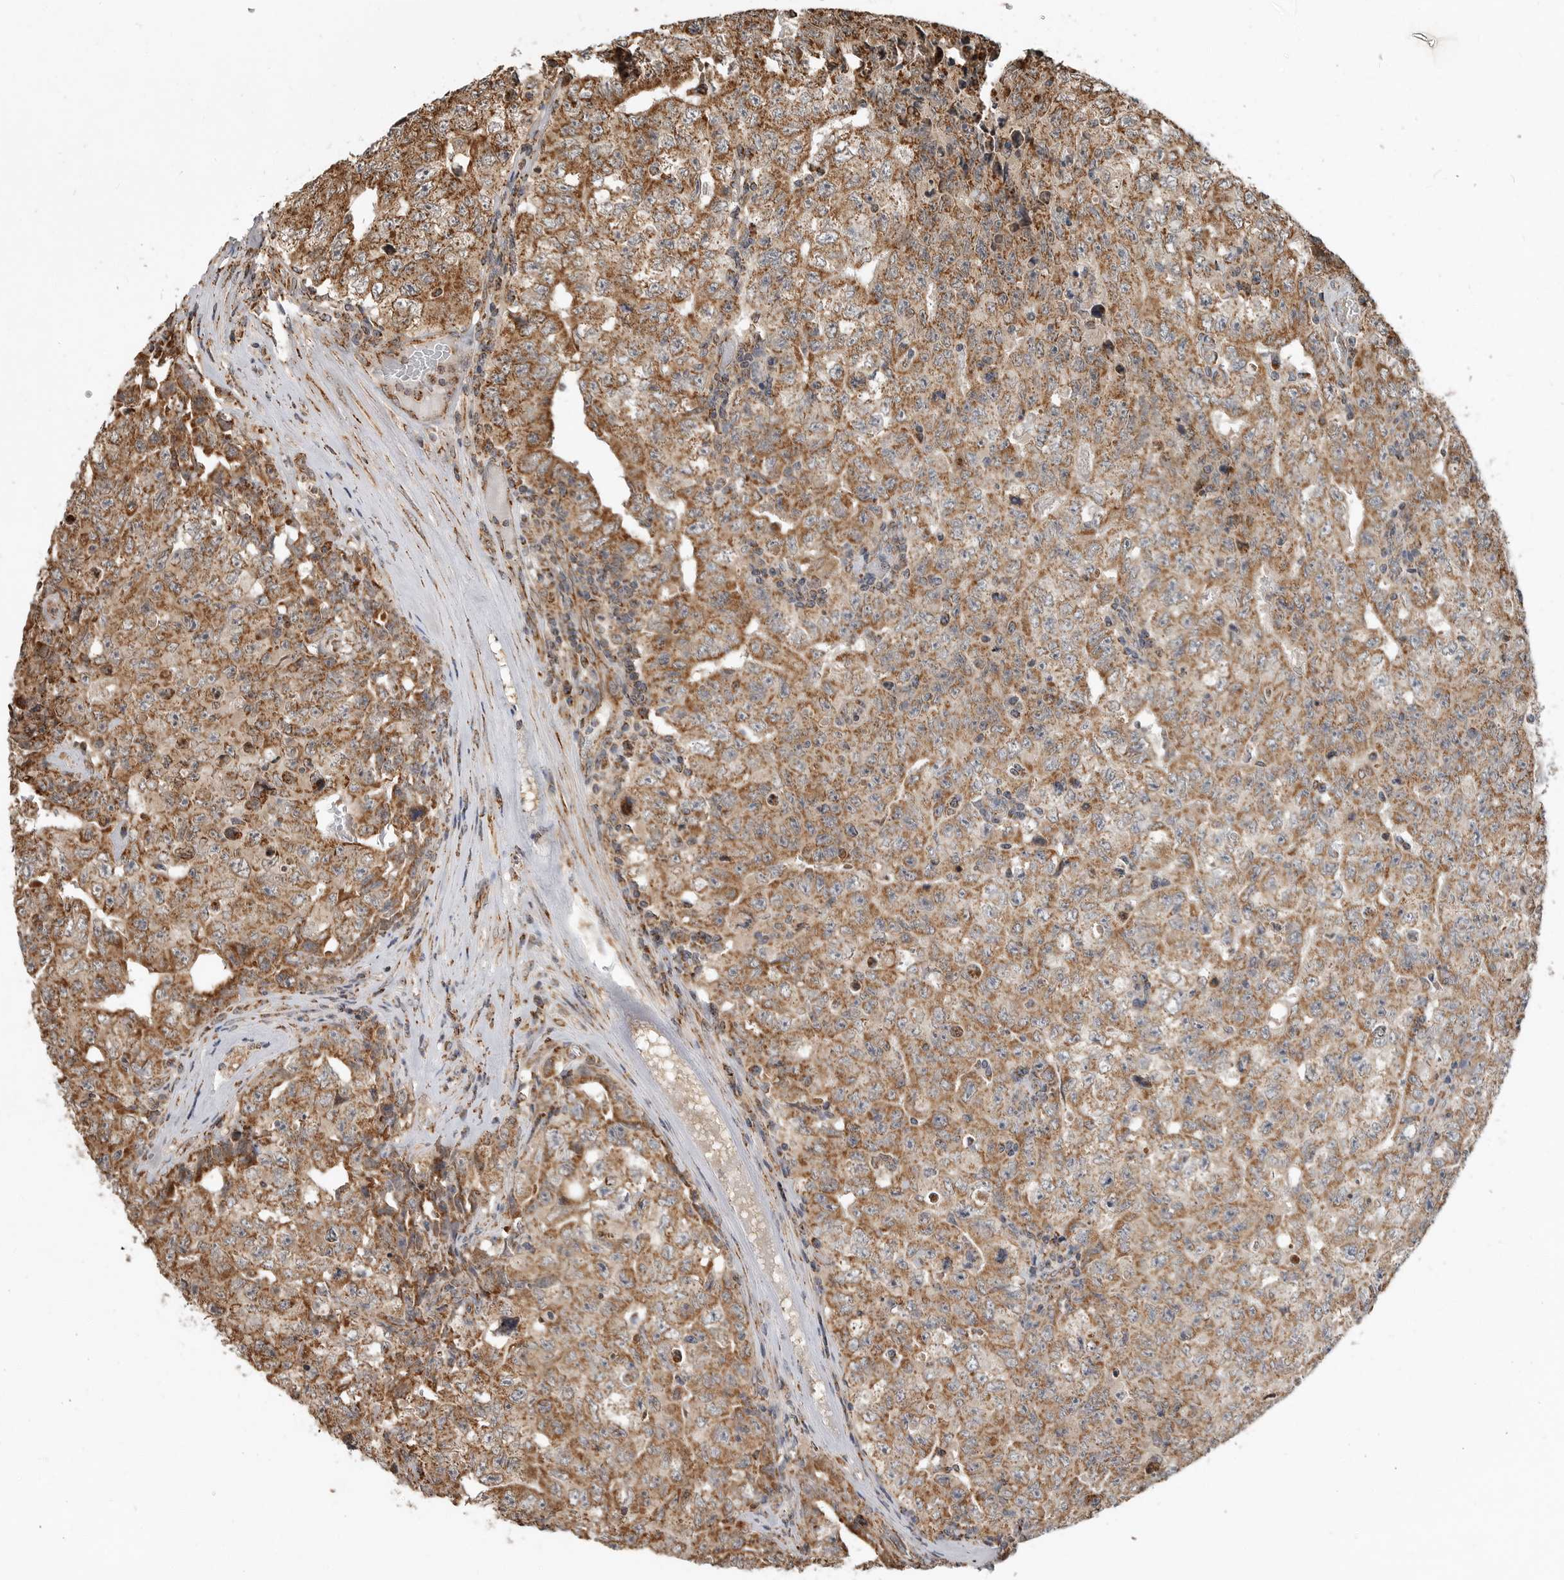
{"staining": {"intensity": "moderate", "quantity": ">75%", "location": "cytoplasmic/membranous"}, "tissue": "testis cancer", "cell_type": "Tumor cells", "image_type": "cancer", "snomed": [{"axis": "morphology", "description": "Carcinoma, Embryonal, NOS"}, {"axis": "topography", "description": "Testis"}], "caption": "Protein expression analysis of testis embryonal carcinoma shows moderate cytoplasmic/membranous staining in about >75% of tumor cells.", "gene": "GCNT2", "patient": {"sex": "male", "age": 26}}